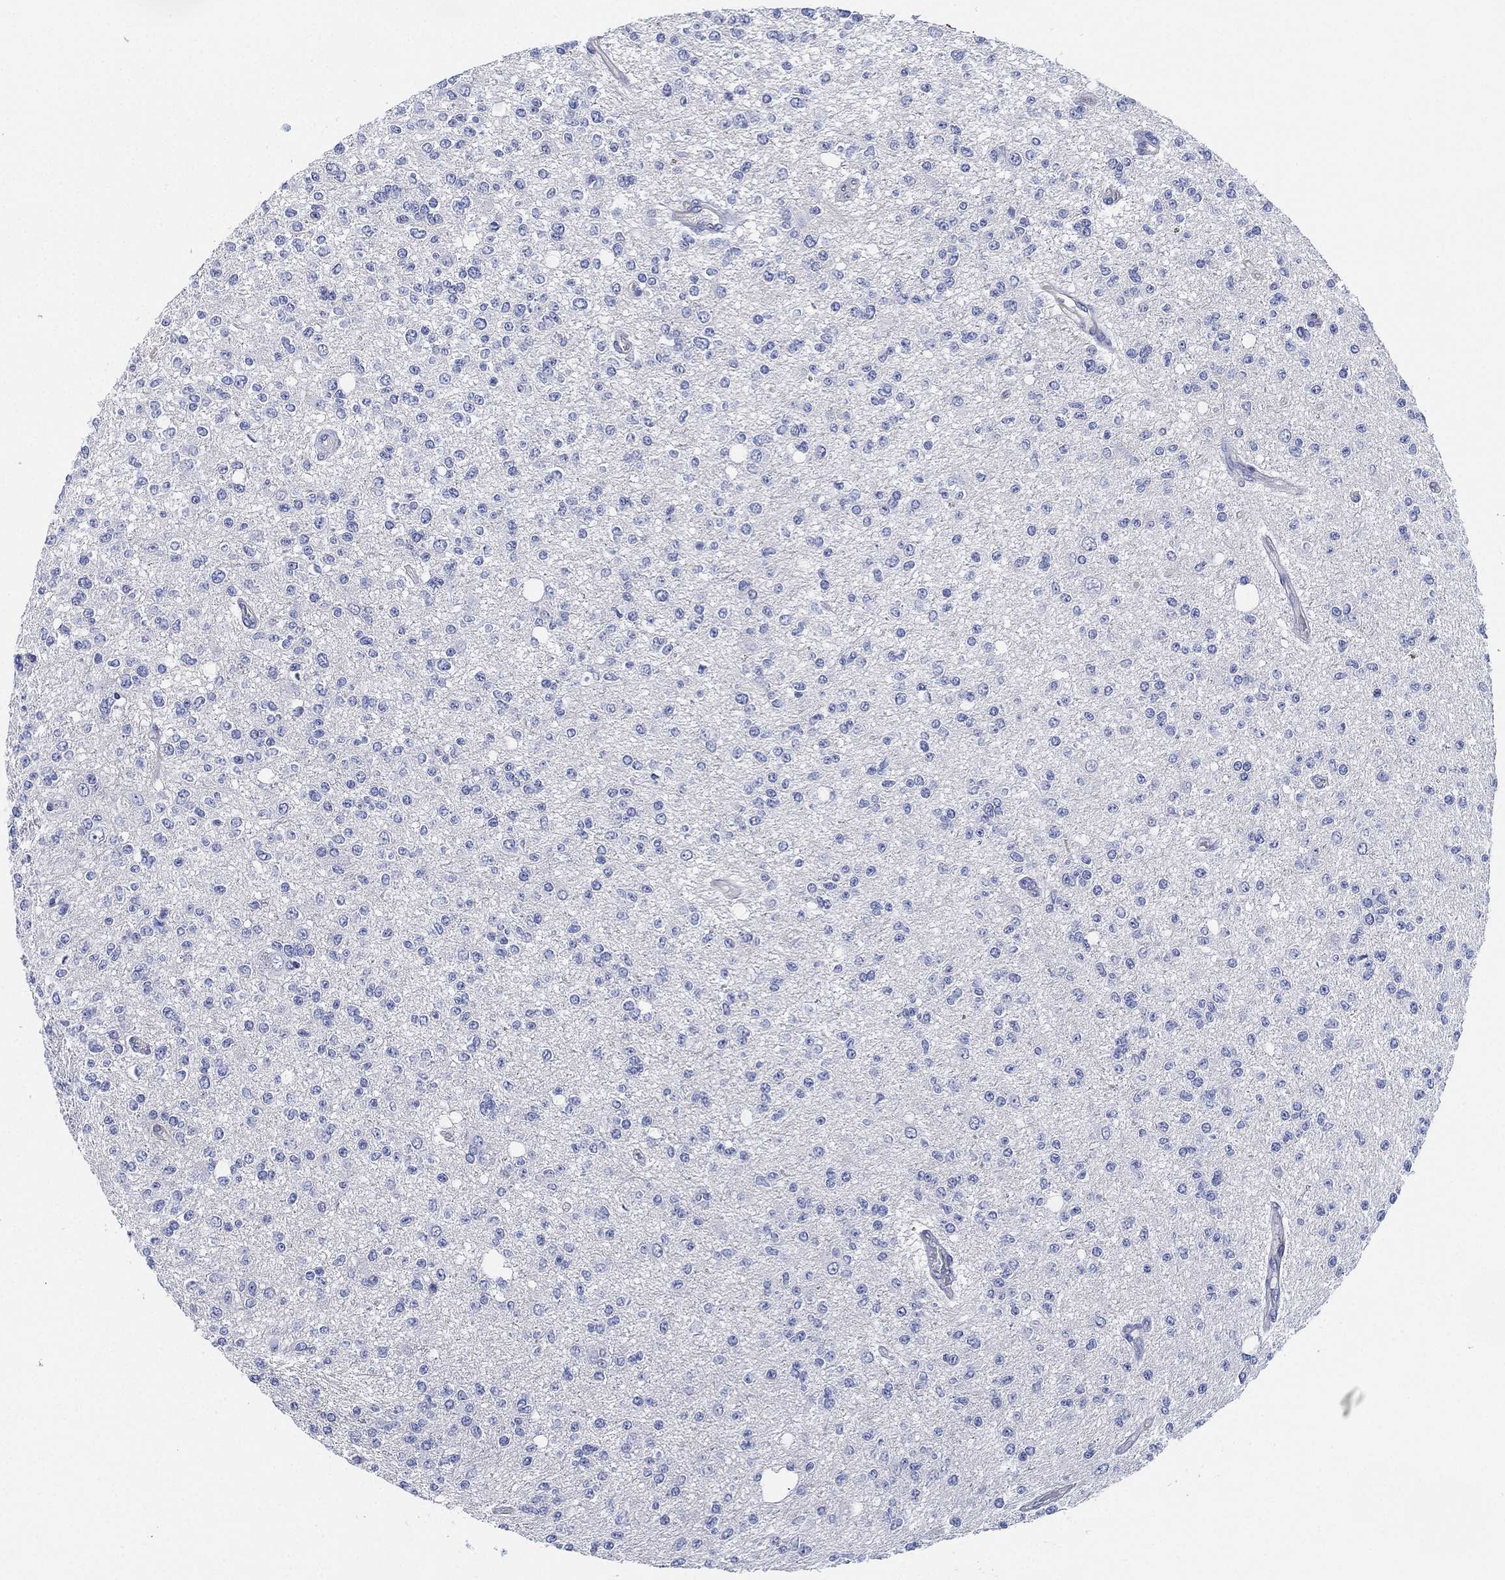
{"staining": {"intensity": "negative", "quantity": "none", "location": "none"}, "tissue": "glioma", "cell_type": "Tumor cells", "image_type": "cancer", "snomed": [{"axis": "morphology", "description": "Glioma, malignant, Low grade"}, {"axis": "topography", "description": "Brain"}], "caption": "A high-resolution histopathology image shows immunohistochemistry staining of malignant glioma (low-grade), which demonstrates no significant expression in tumor cells.", "gene": "CCDC70", "patient": {"sex": "male", "age": 67}}